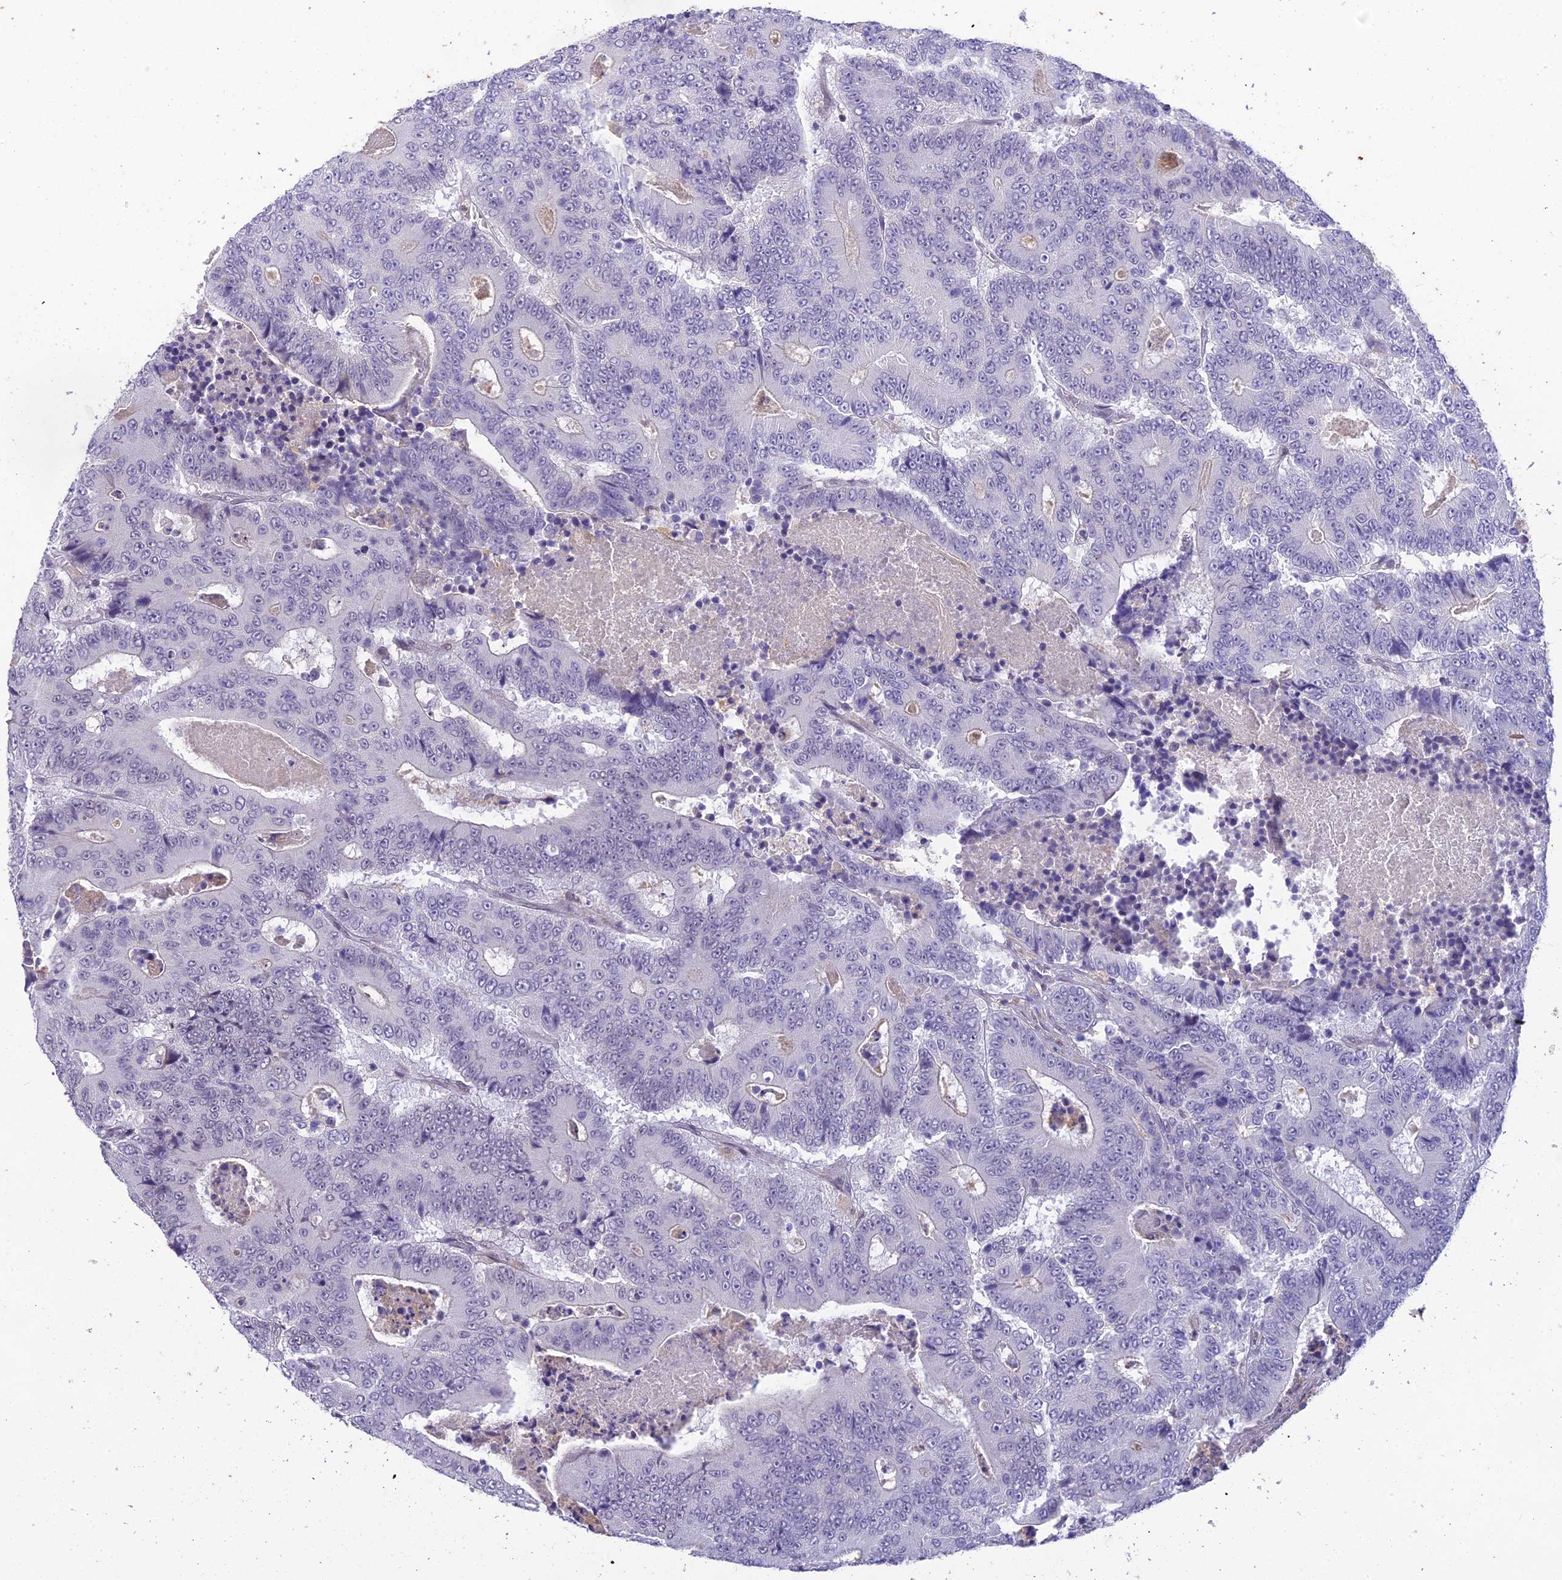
{"staining": {"intensity": "negative", "quantity": "none", "location": "none"}, "tissue": "colorectal cancer", "cell_type": "Tumor cells", "image_type": "cancer", "snomed": [{"axis": "morphology", "description": "Adenocarcinoma, NOS"}, {"axis": "topography", "description": "Colon"}], "caption": "Adenocarcinoma (colorectal) was stained to show a protein in brown. There is no significant expression in tumor cells.", "gene": "BMT2", "patient": {"sex": "male", "age": 83}}